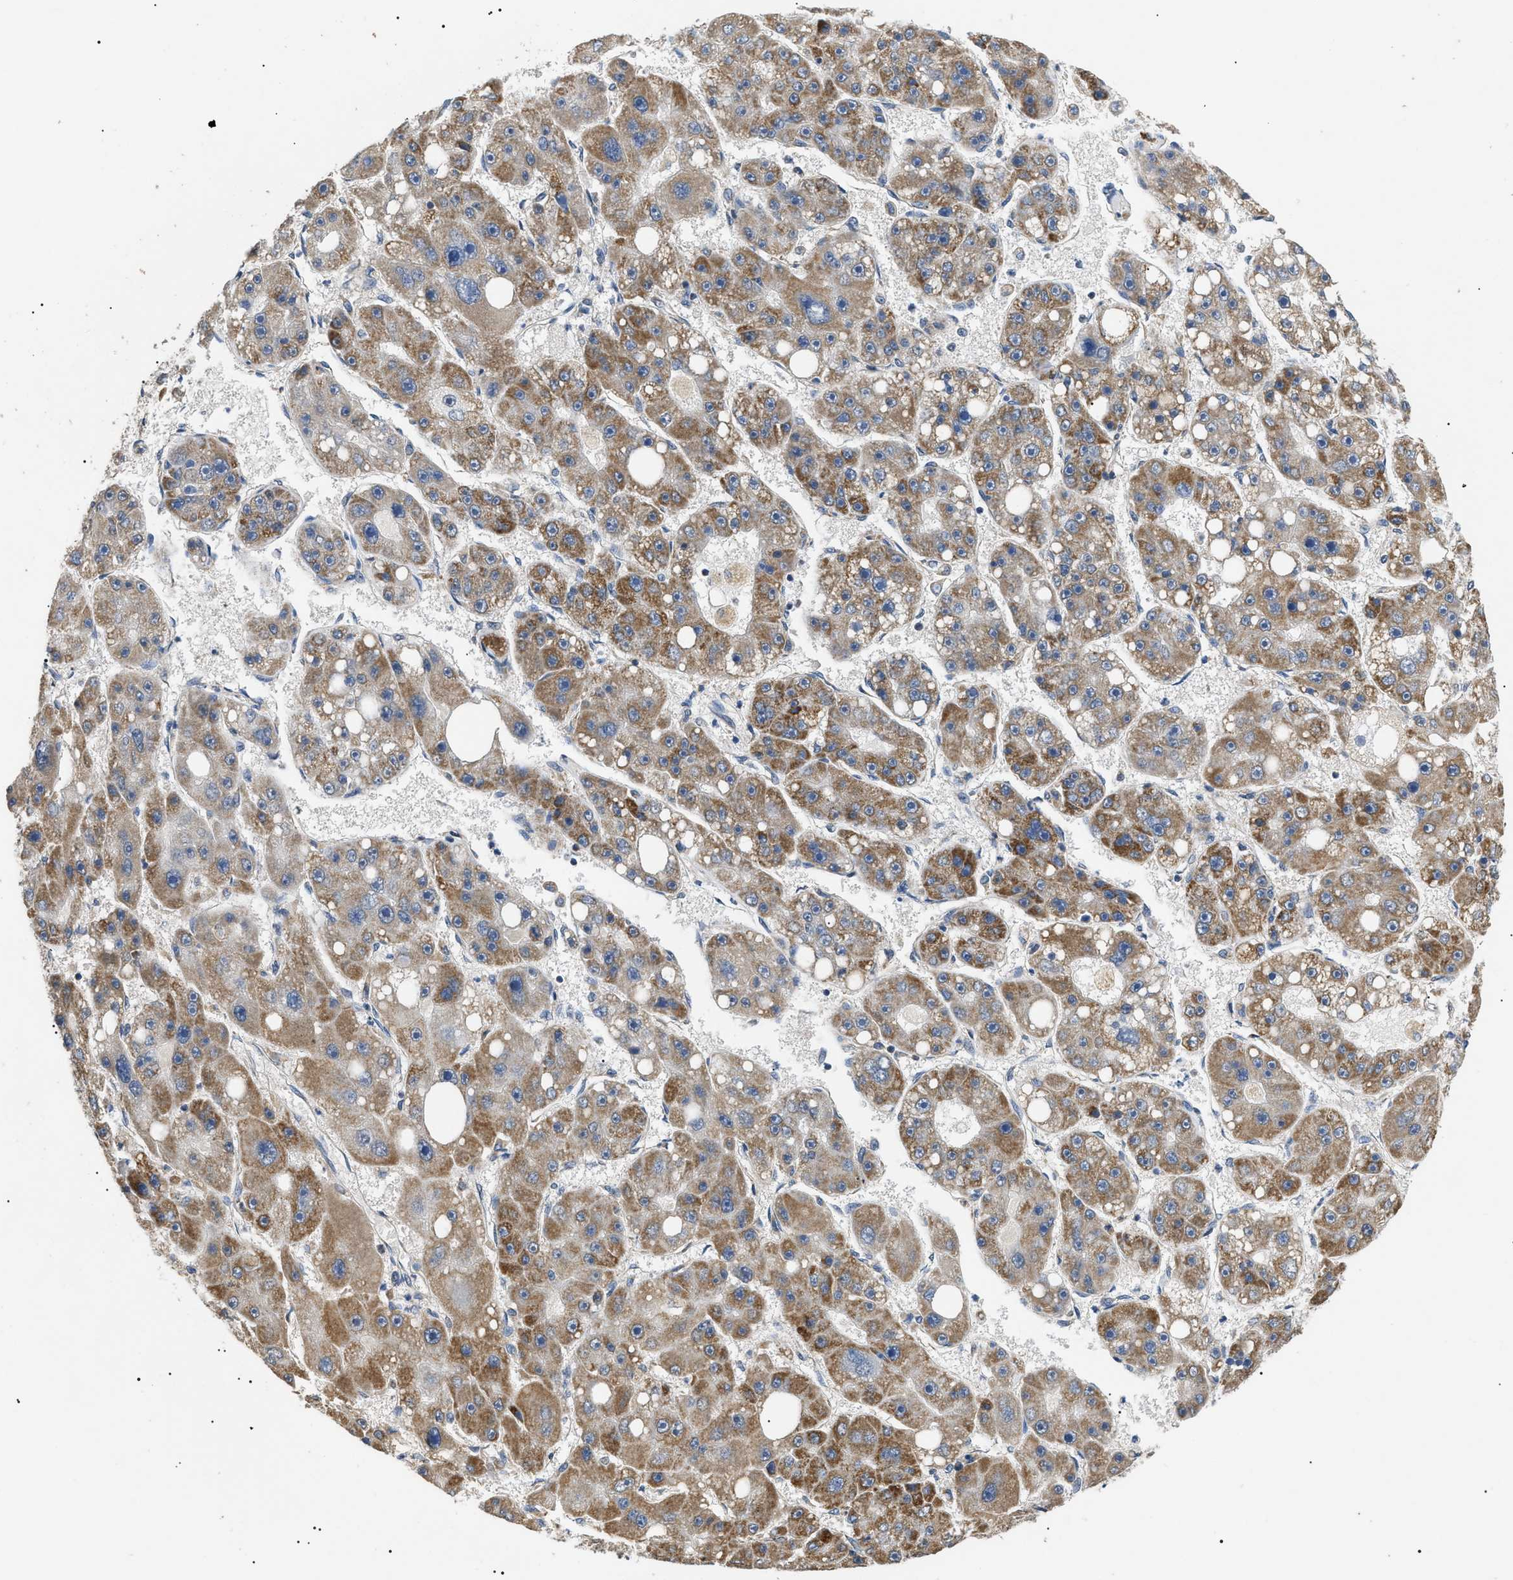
{"staining": {"intensity": "moderate", "quantity": ">75%", "location": "cytoplasmic/membranous"}, "tissue": "liver cancer", "cell_type": "Tumor cells", "image_type": "cancer", "snomed": [{"axis": "morphology", "description": "Carcinoma, Hepatocellular, NOS"}, {"axis": "topography", "description": "Liver"}], "caption": "Brown immunohistochemical staining in hepatocellular carcinoma (liver) exhibits moderate cytoplasmic/membranous staining in approximately >75% of tumor cells.", "gene": "TOMM6", "patient": {"sex": "female", "age": 61}}